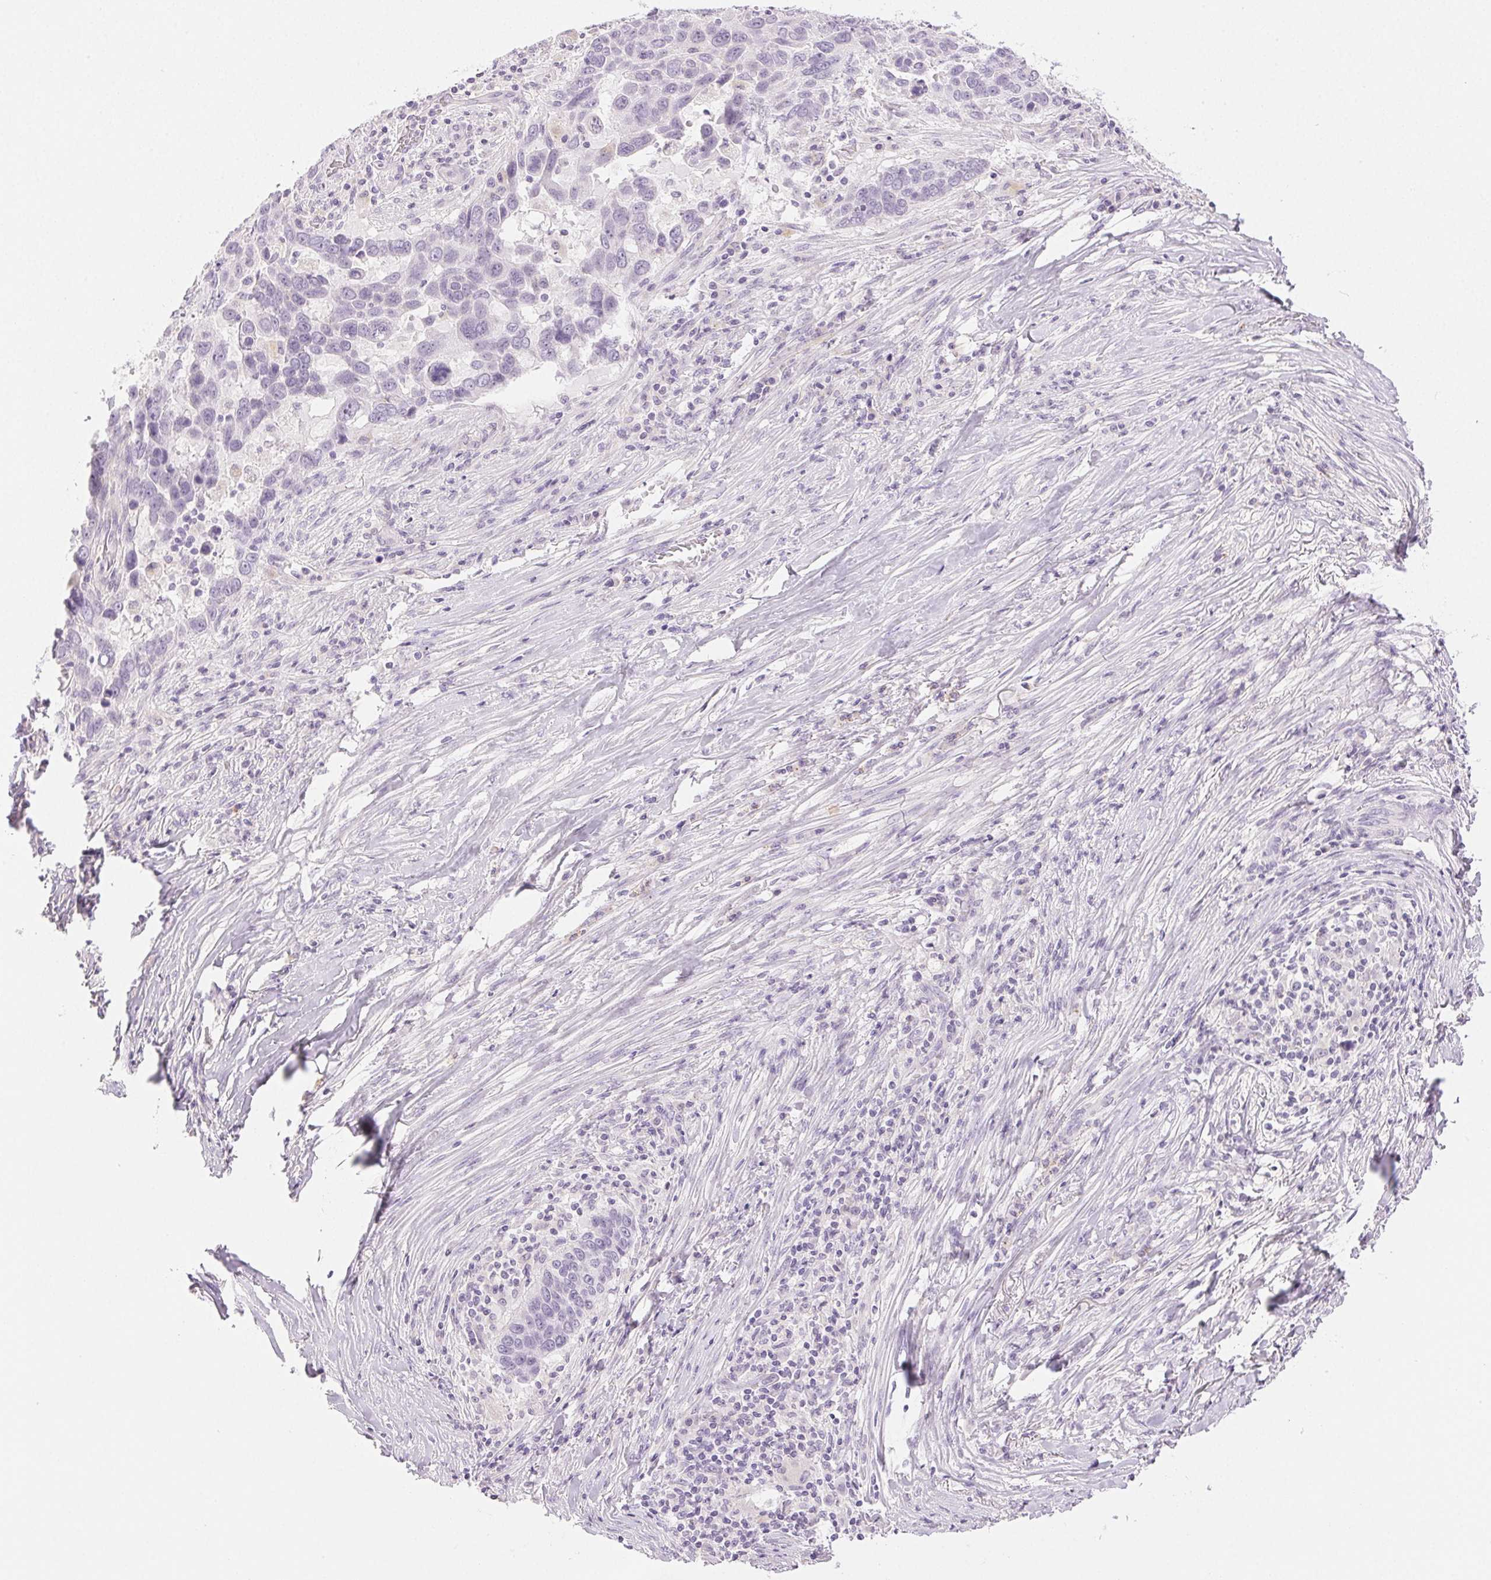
{"staining": {"intensity": "negative", "quantity": "none", "location": "none"}, "tissue": "lung cancer", "cell_type": "Tumor cells", "image_type": "cancer", "snomed": [{"axis": "morphology", "description": "Squamous cell carcinoma, NOS"}, {"axis": "topography", "description": "Lung"}], "caption": "The immunohistochemistry (IHC) image has no significant expression in tumor cells of lung cancer (squamous cell carcinoma) tissue.", "gene": "SLC5A2", "patient": {"sex": "male", "age": 68}}